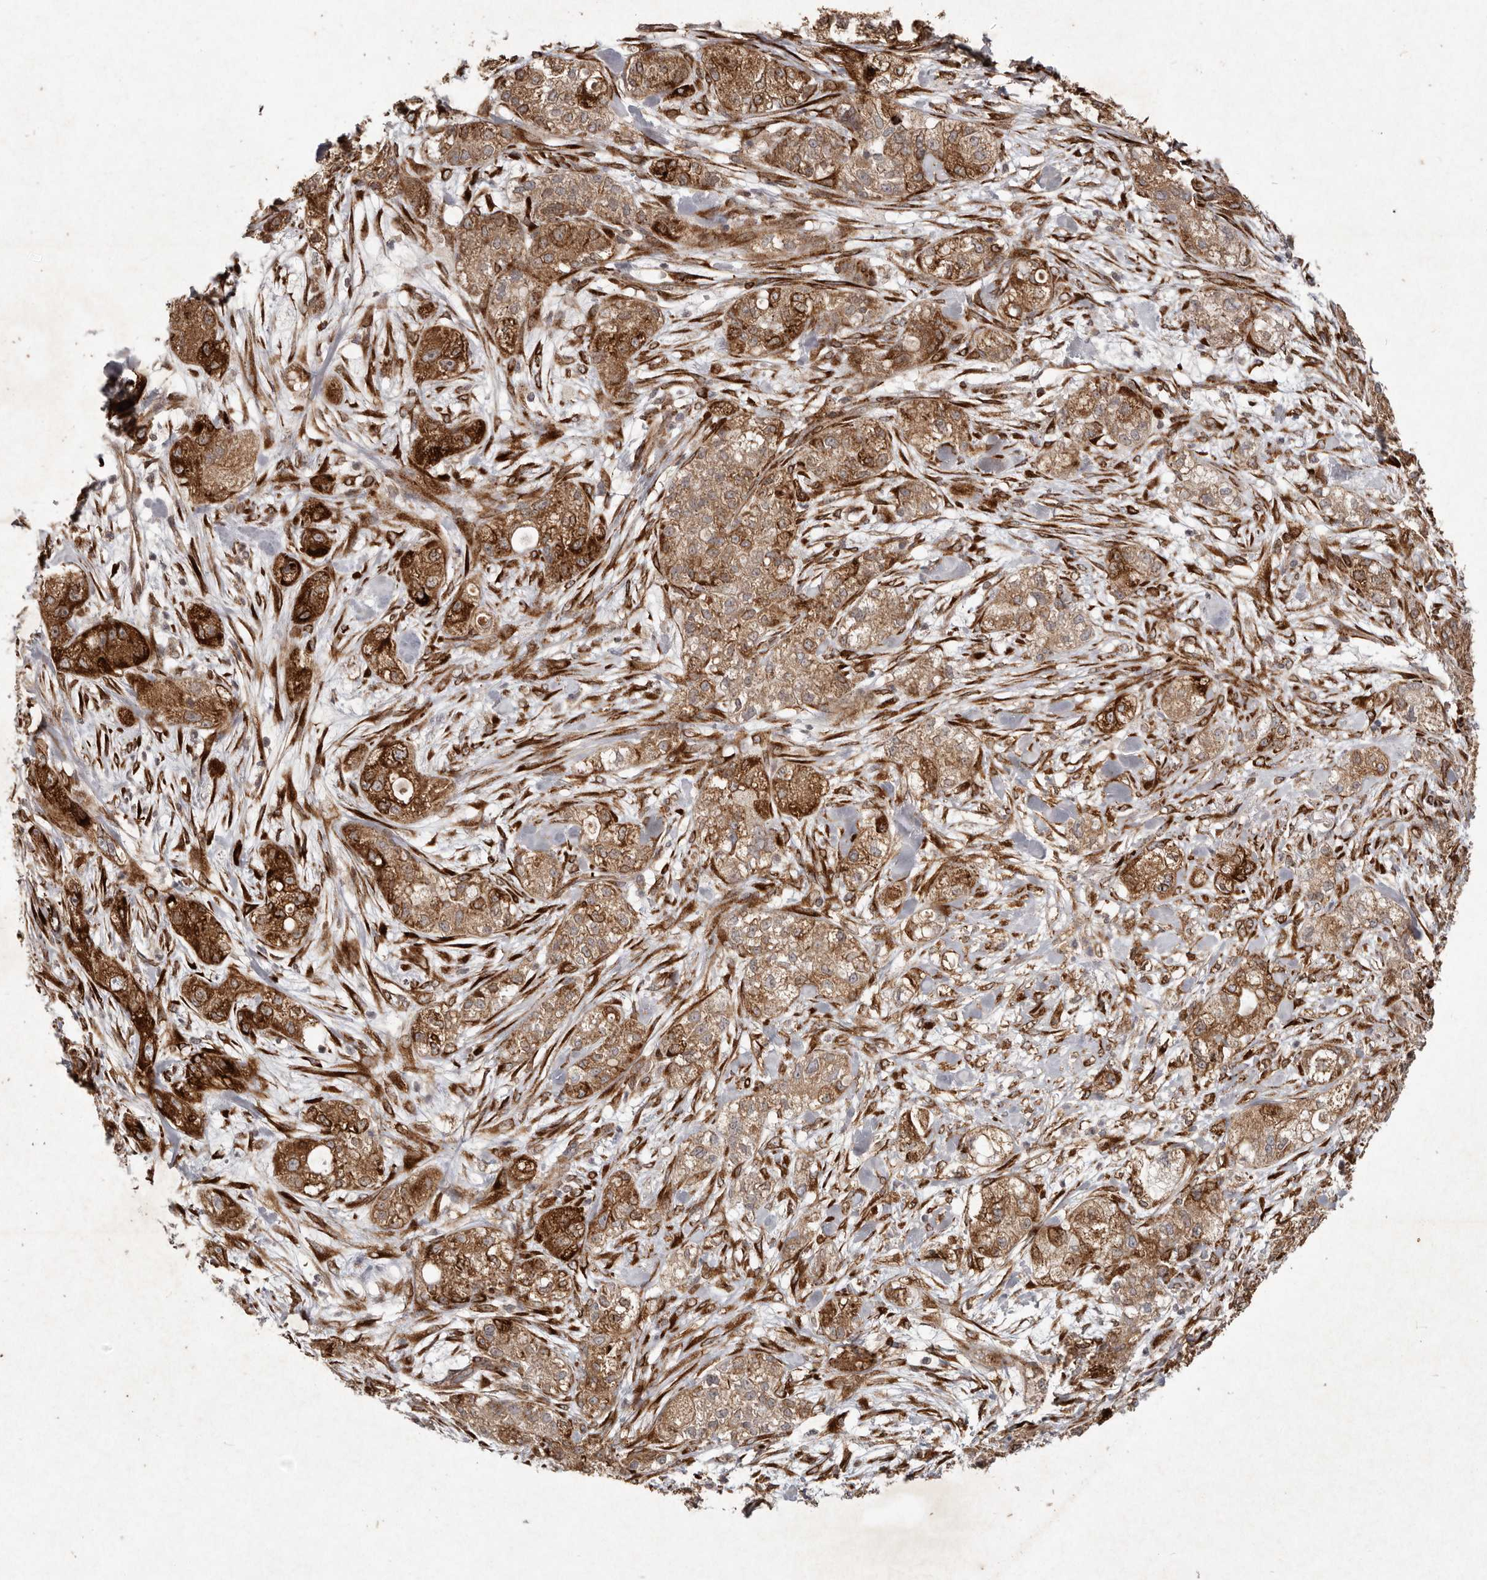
{"staining": {"intensity": "strong", "quantity": ">75%", "location": "cytoplasmic/membranous"}, "tissue": "pancreatic cancer", "cell_type": "Tumor cells", "image_type": "cancer", "snomed": [{"axis": "morphology", "description": "Adenocarcinoma, NOS"}, {"axis": "topography", "description": "Pancreas"}], "caption": "An immunohistochemistry photomicrograph of tumor tissue is shown. Protein staining in brown labels strong cytoplasmic/membranous positivity in pancreatic adenocarcinoma within tumor cells.", "gene": "PLOD2", "patient": {"sex": "female", "age": 78}}